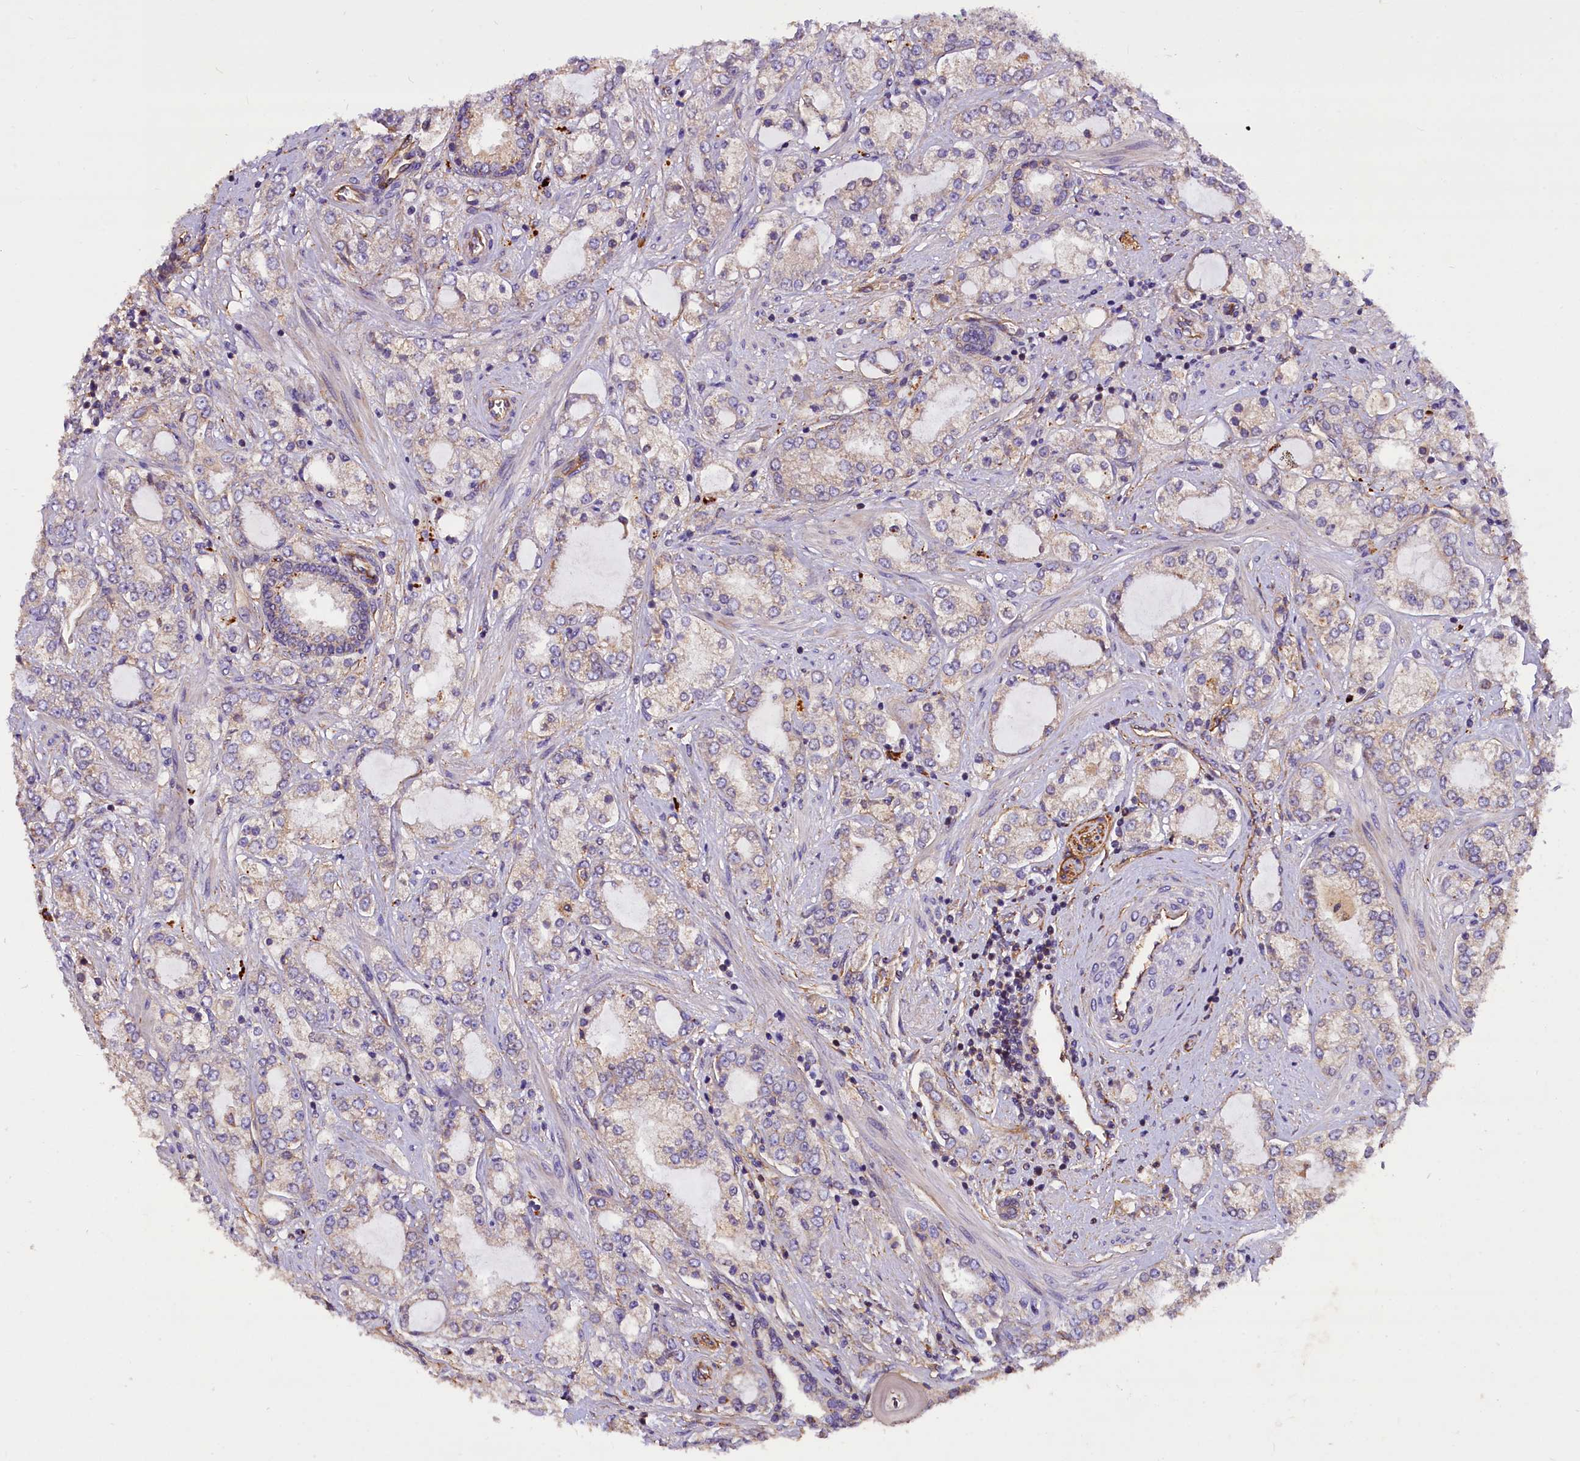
{"staining": {"intensity": "weak", "quantity": "<25%", "location": "cytoplasmic/membranous"}, "tissue": "prostate cancer", "cell_type": "Tumor cells", "image_type": "cancer", "snomed": [{"axis": "morphology", "description": "Adenocarcinoma, High grade"}, {"axis": "topography", "description": "Prostate"}], "caption": "This is an immunohistochemistry (IHC) micrograph of human prostate adenocarcinoma (high-grade). There is no staining in tumor cells.", "gene": "ERMARD", "patient": {"sex": "male", "age": 64}}